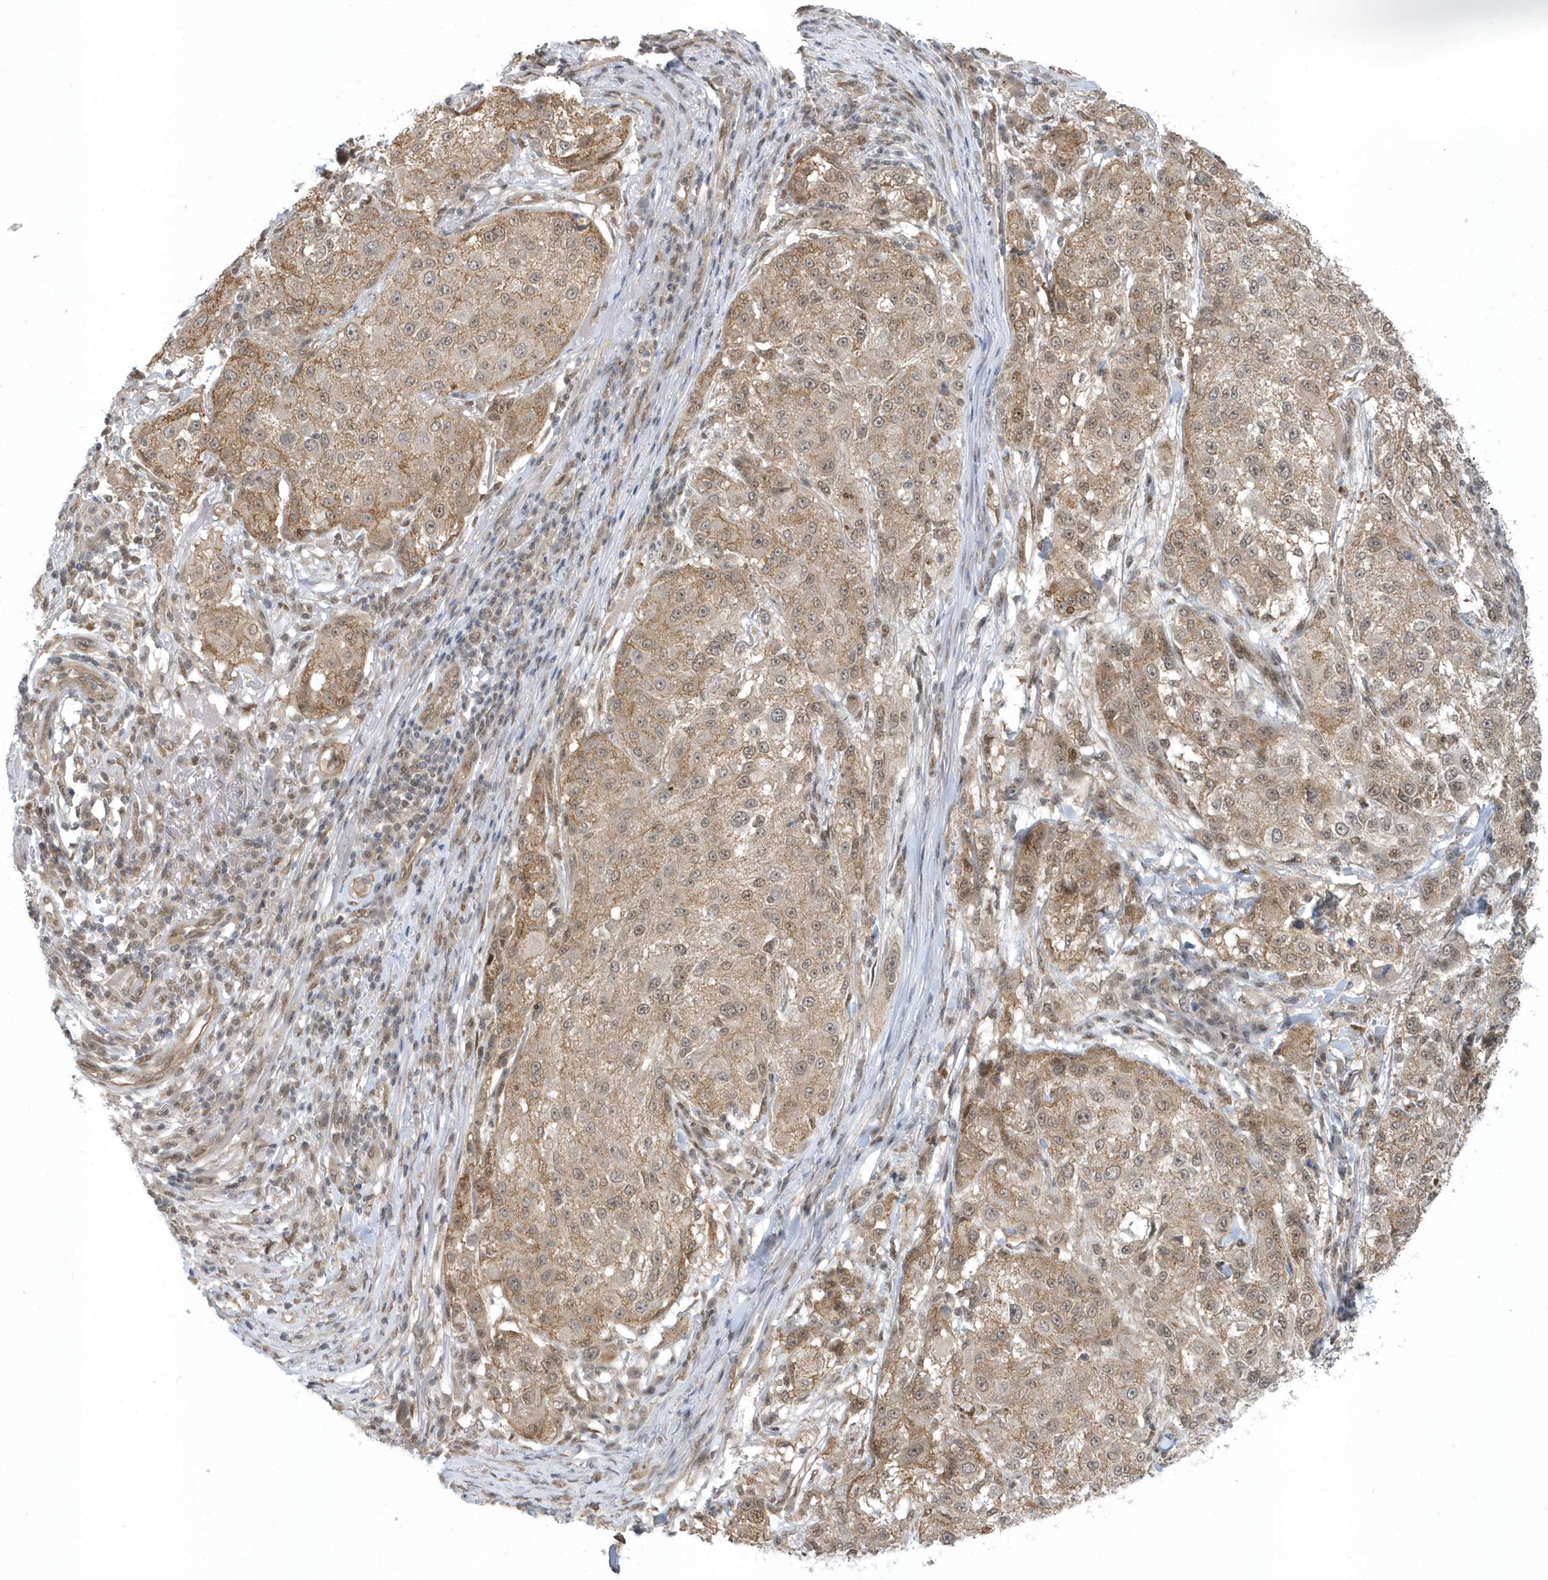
{"staining": {"intensity": "moderate", "quantity": ">75%", "location": "nuclear"}, "tissue": "melanoma", "cell_type": "Tumor cells", "image_type": "cancer", "snomed": [{"axis": "morphology", "description": "Necrosis, NOS"}, {"axis": "morphology", "description": "Malignant melanoma, NOS"}, {"axis": "topography", "description": "Skin"}], "caption": "Malignant melanoma tissue reveals moderate nuclear staining in approximately >75% of tumor cells, visualized by immunohistochemistry.", "gene": "USP53", "patient": {"sex": "female", "age": 87}}